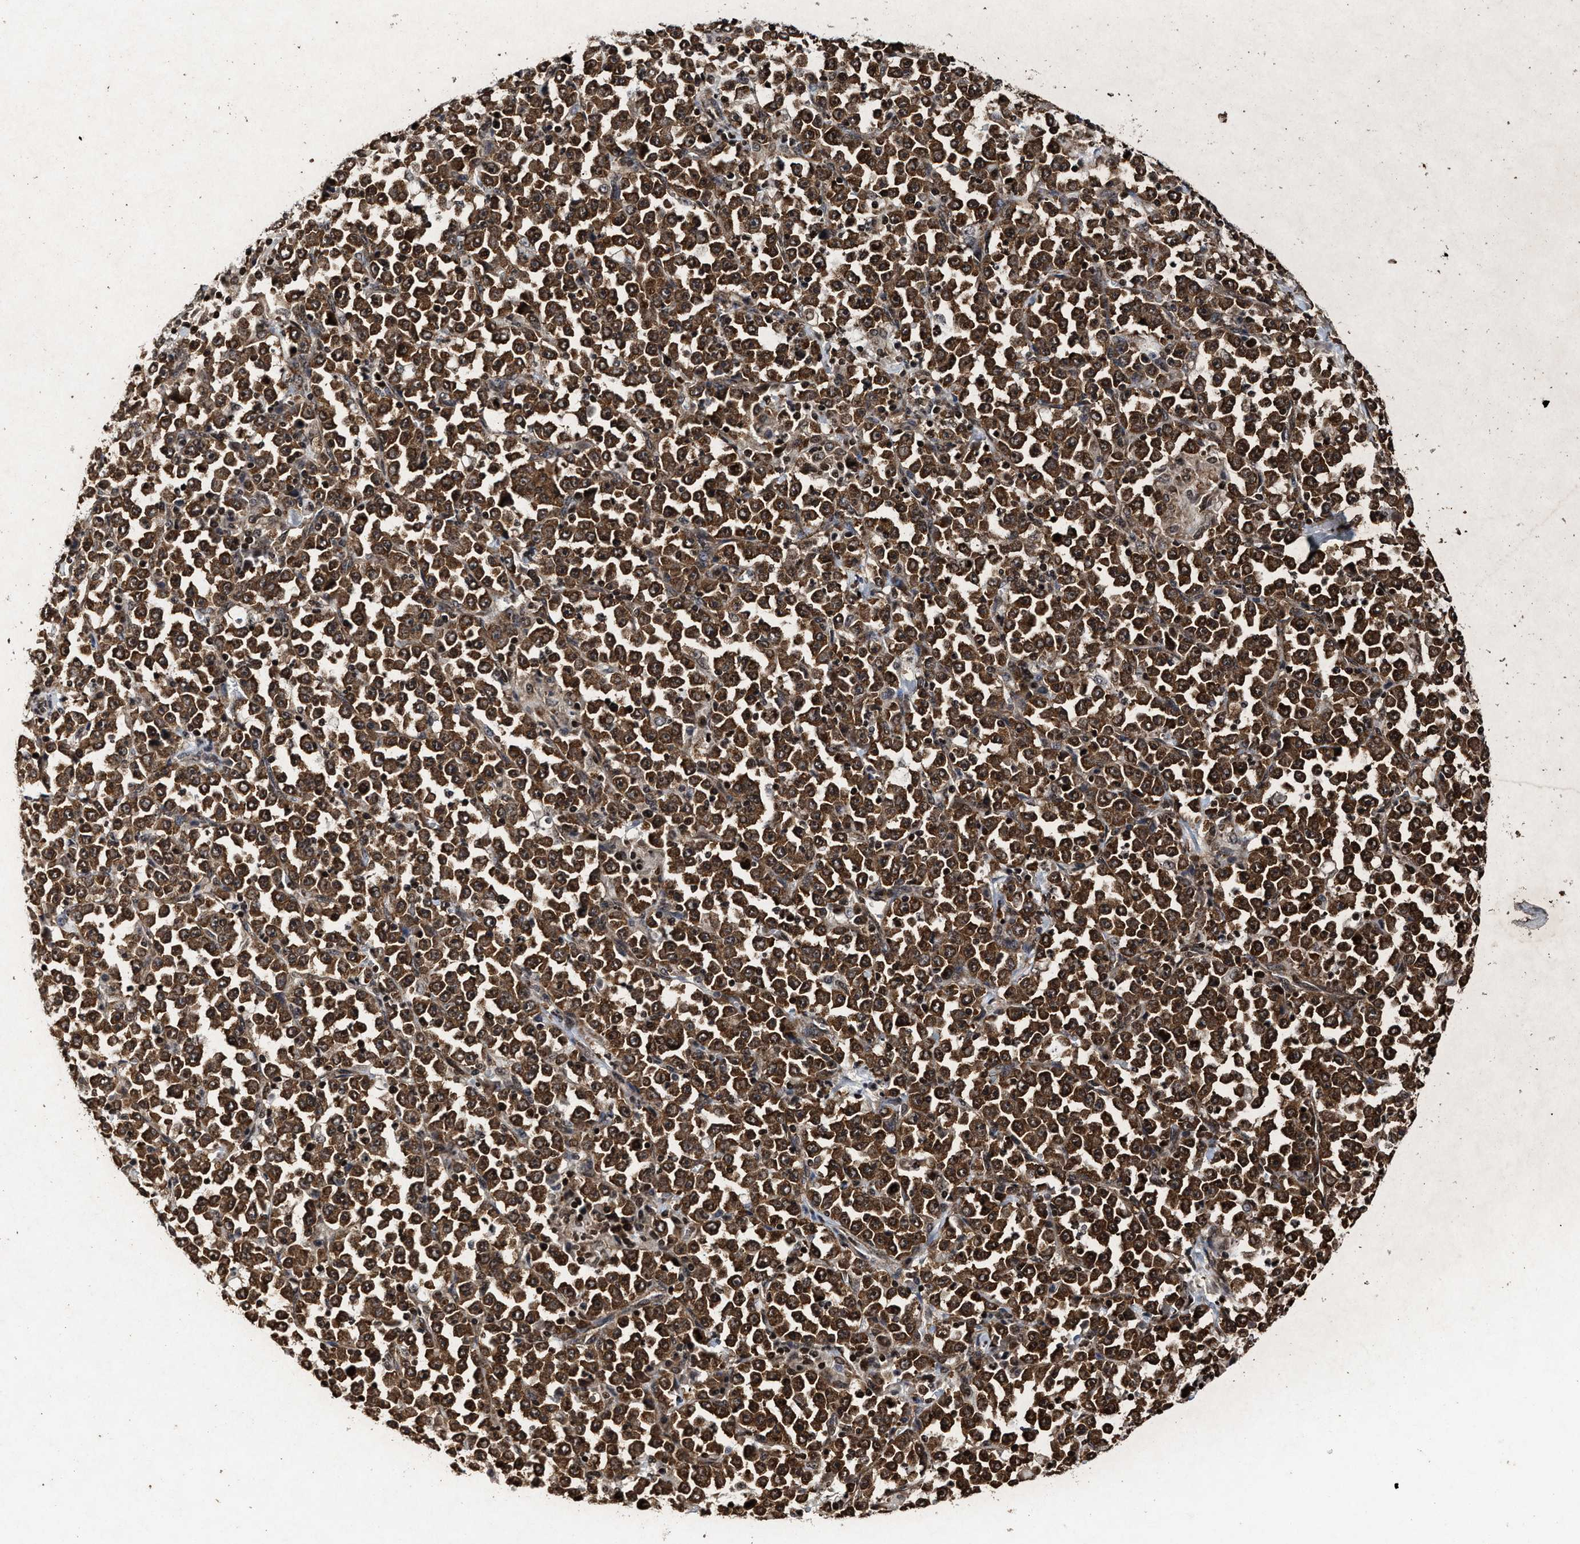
{"staining": {"intensity": "strong", "quantity": ">75%", "location": "cytoplasmic/membranous,nuclear"}, "tissue": "stomach cancer", "cell_type": "Tumor cells", "image_type": "cancer", "snomed": [{"axis": "morphology", "description": "Normal tissue, NOS"}, {"axis": "morphology", "description": "Adenocarcinoma, NOS"}, {"axis": "topography", "description": "Stomach, upper"}, {"axis": "topography", "description": "Stomach"}], "caption": "Strong cytoplasmic/membranous and nuclear staining is present in about >75% of tumor cells in adenocarcinoma (stomach). Immunohistochemistry stains the protein in brown and the nuclei are stained blue.", "gene": "ALYREF", "patient": {"sex": "male", "age": 59}}